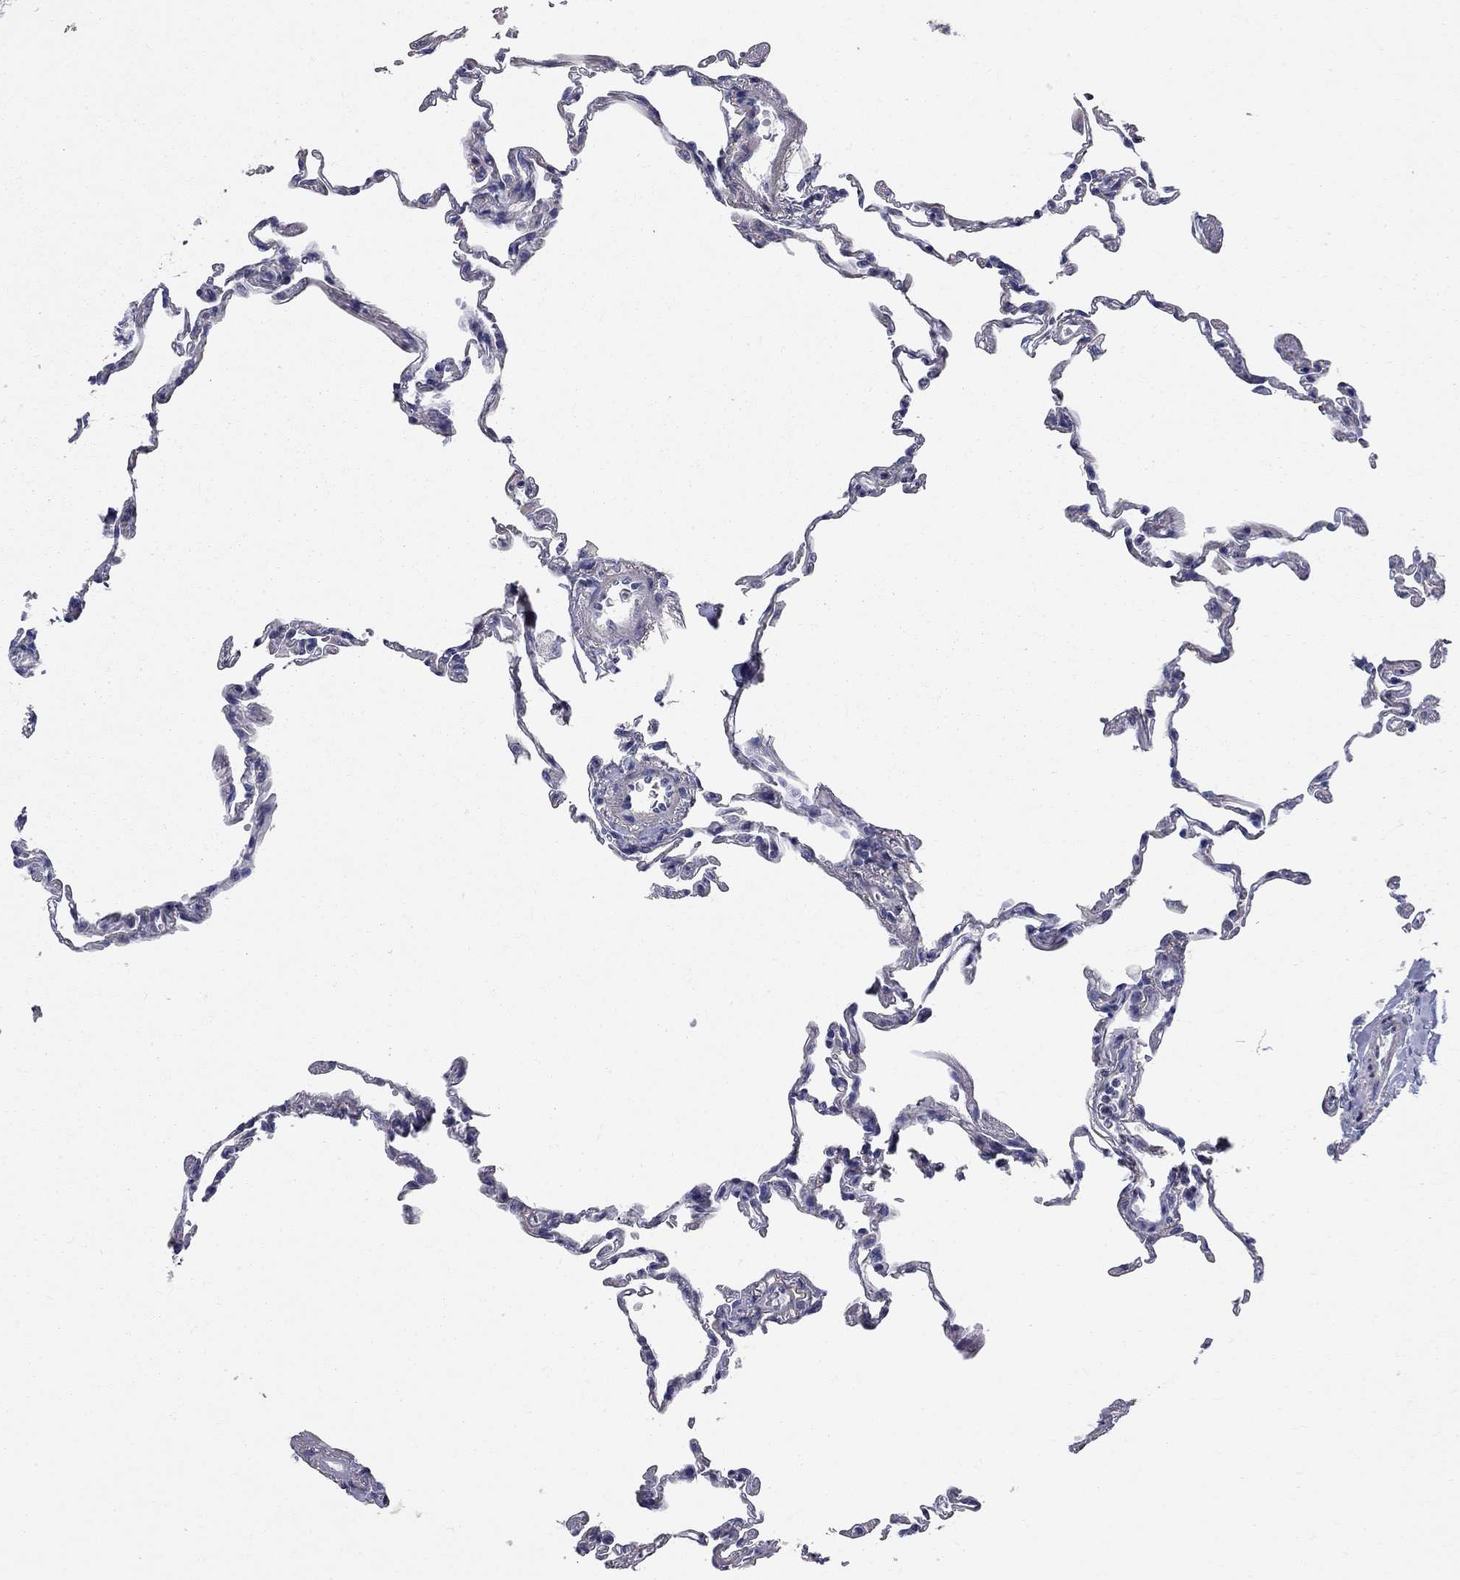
{"staining": {"intensity": "negative", "quantity": "none", "location": "none"}, "tissue": "lung", "cell_type": "Alveolar cells", "image_type": "normal", "snomed": [{"axis": "morphology", "description": "Normal tissue, NOS"}, {"axis": "topography", "description": "Lung"}], "caption": "This is an immunohistochemistry micrograph of unremarkable human lung. There is no expression in alveolar cells.", "gene": "CFAP161", "patient": {"sex": "female", "age": 57}}